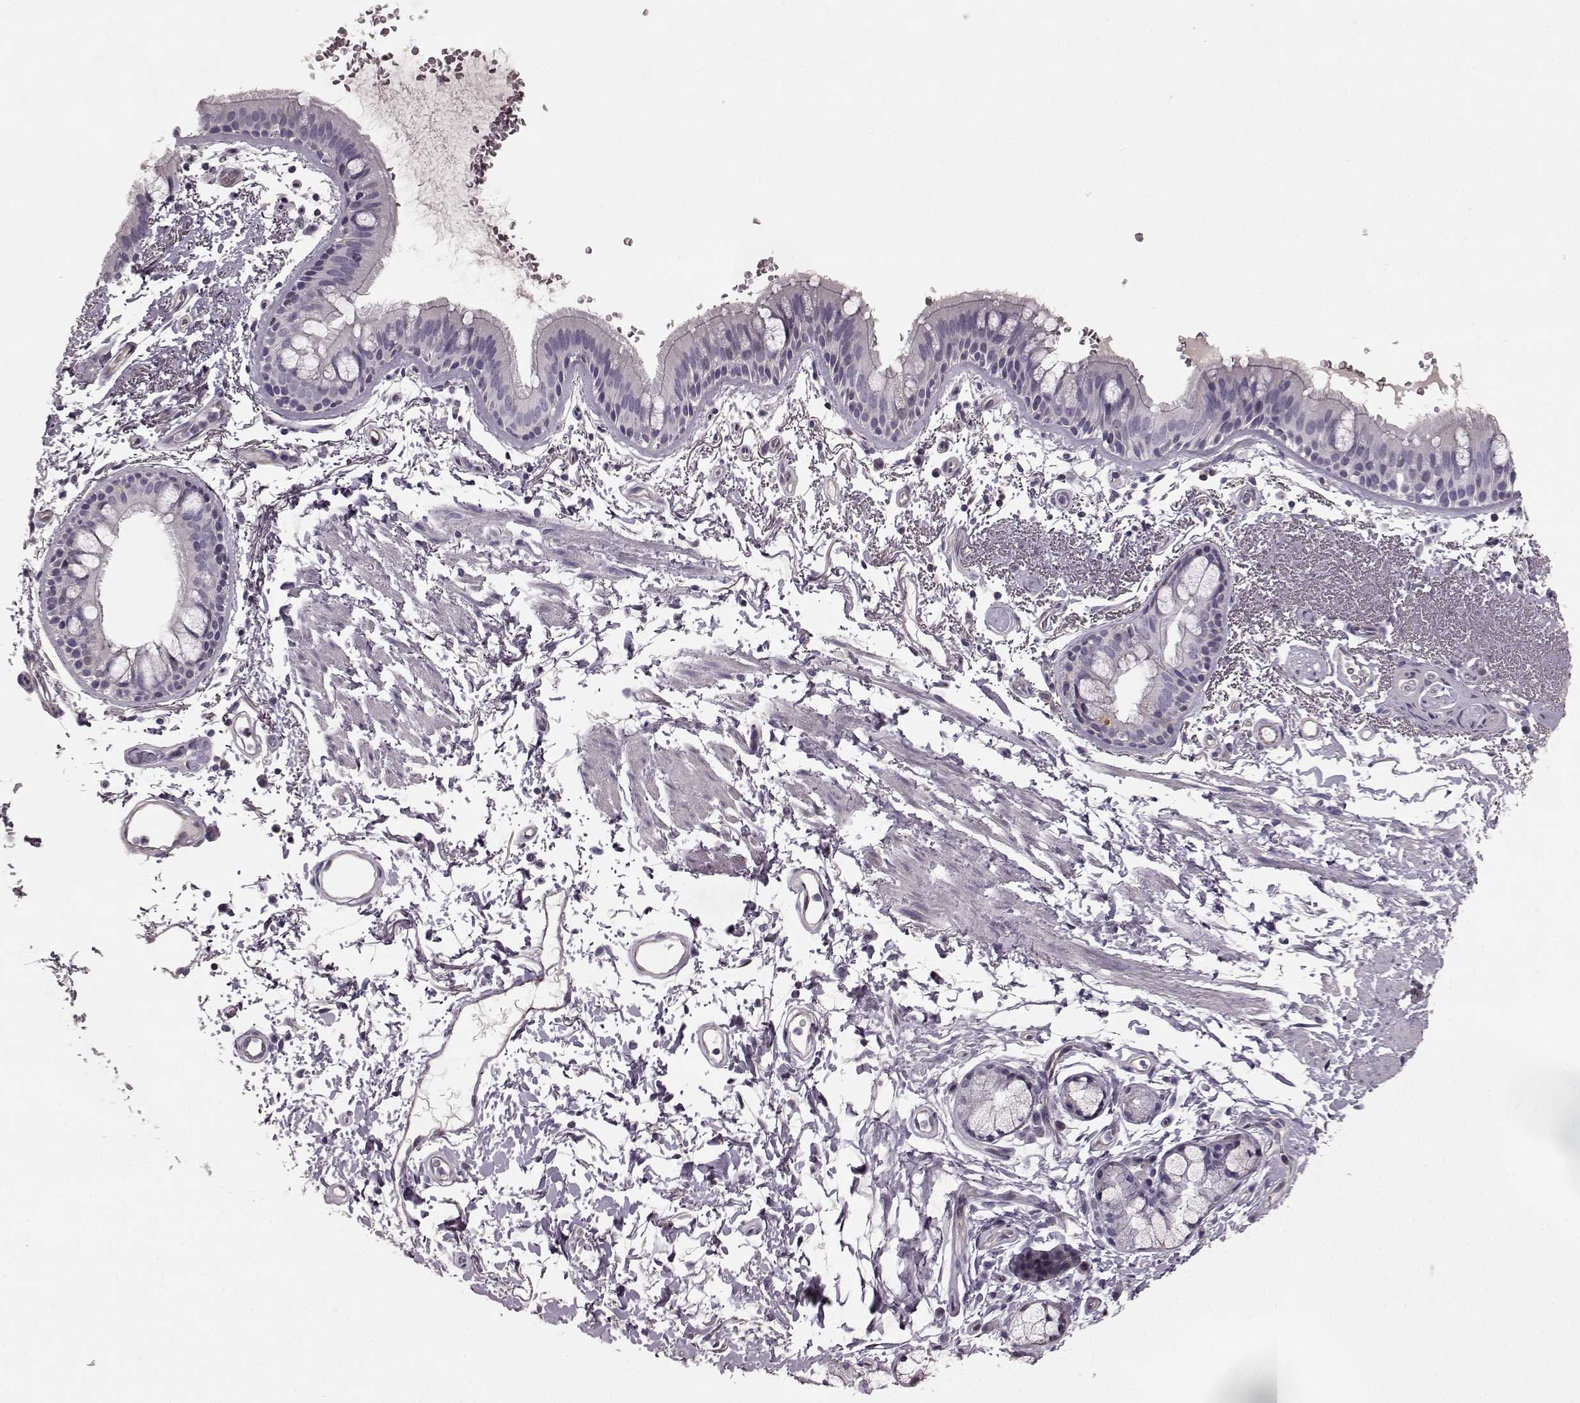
{"staining": {"intensity": "negative", "quantity": "none", "location": "none"}, "tissue": "bronchus", "cell_type": "Respiratory epithelial cells", "image_type": "normal", "snomed": [{"axis": "morphology", "description": "Normal tissue, NOS"}, {"axis": "topography", "description": "Lymph node"}, {"axis": "topography", "description": "Bronchus"}], "caption": "A high-resolution micrograph shows immunohistochemistry (IHC) staining of unremarkable bronchus, which reveals no significant expression in respiratory epithelial cells. Nuclei are stained in blue.", "gene": "PDCD1", "patient": {"sex": "female", "age": 70}}